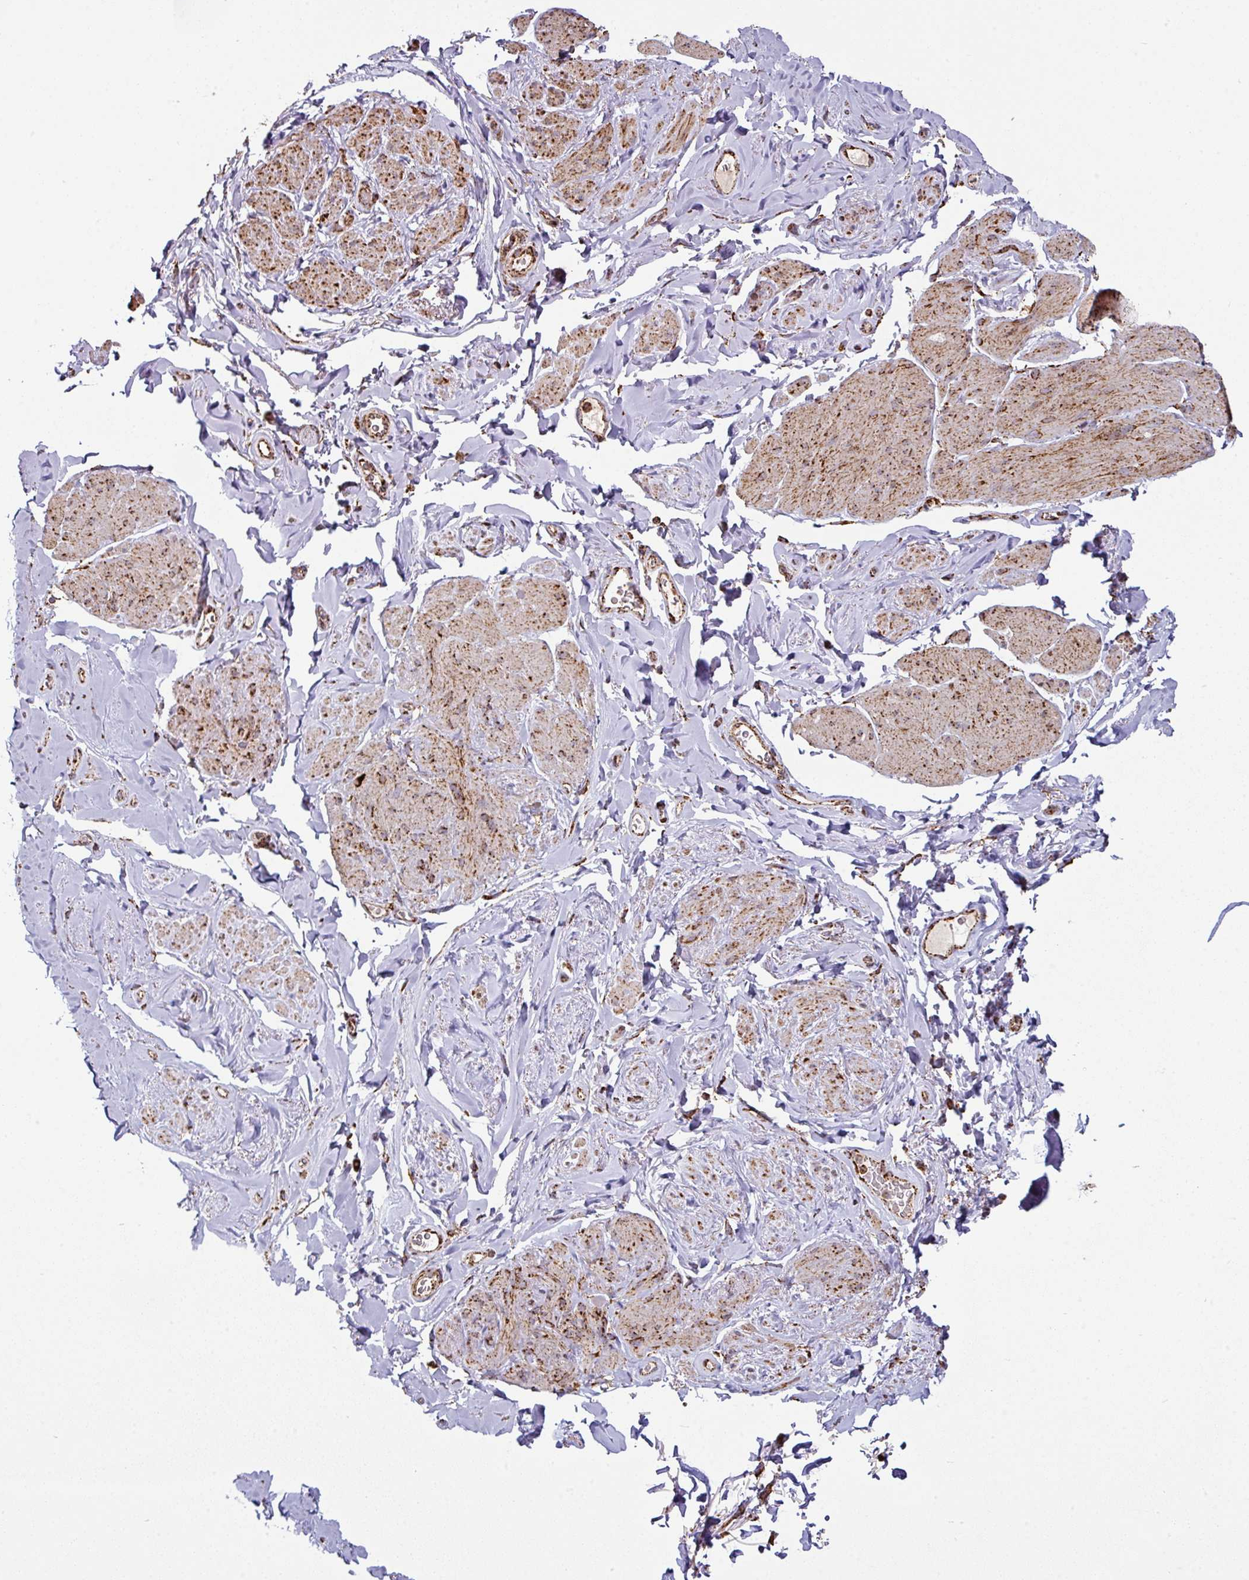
{"staining": {"intensity": "strong", "quantity": ">75%", "location": "cytoplasmic/membranous"}, "tissue": "smooth muscle", "cell_type": "Smooth muscle cells", "image_type": "normal", "snomed": [{"axis": "morphology", "description": "Normal tissue, NOS"}, {"axis": "topography", "description": "Smooth muscle"}, {"axis": "topography", "description": "Peripheral nerve tissue"}], "caption": "Approximately >75% of smooth muscle cells in unremarkable human smooth muscle exhibit strong cytoplasmic/membranous protein staining as visualized by brown immunohistochemical staining.", "gene": "TRAP1", "patient": {"sex": "male", "age": 69}}